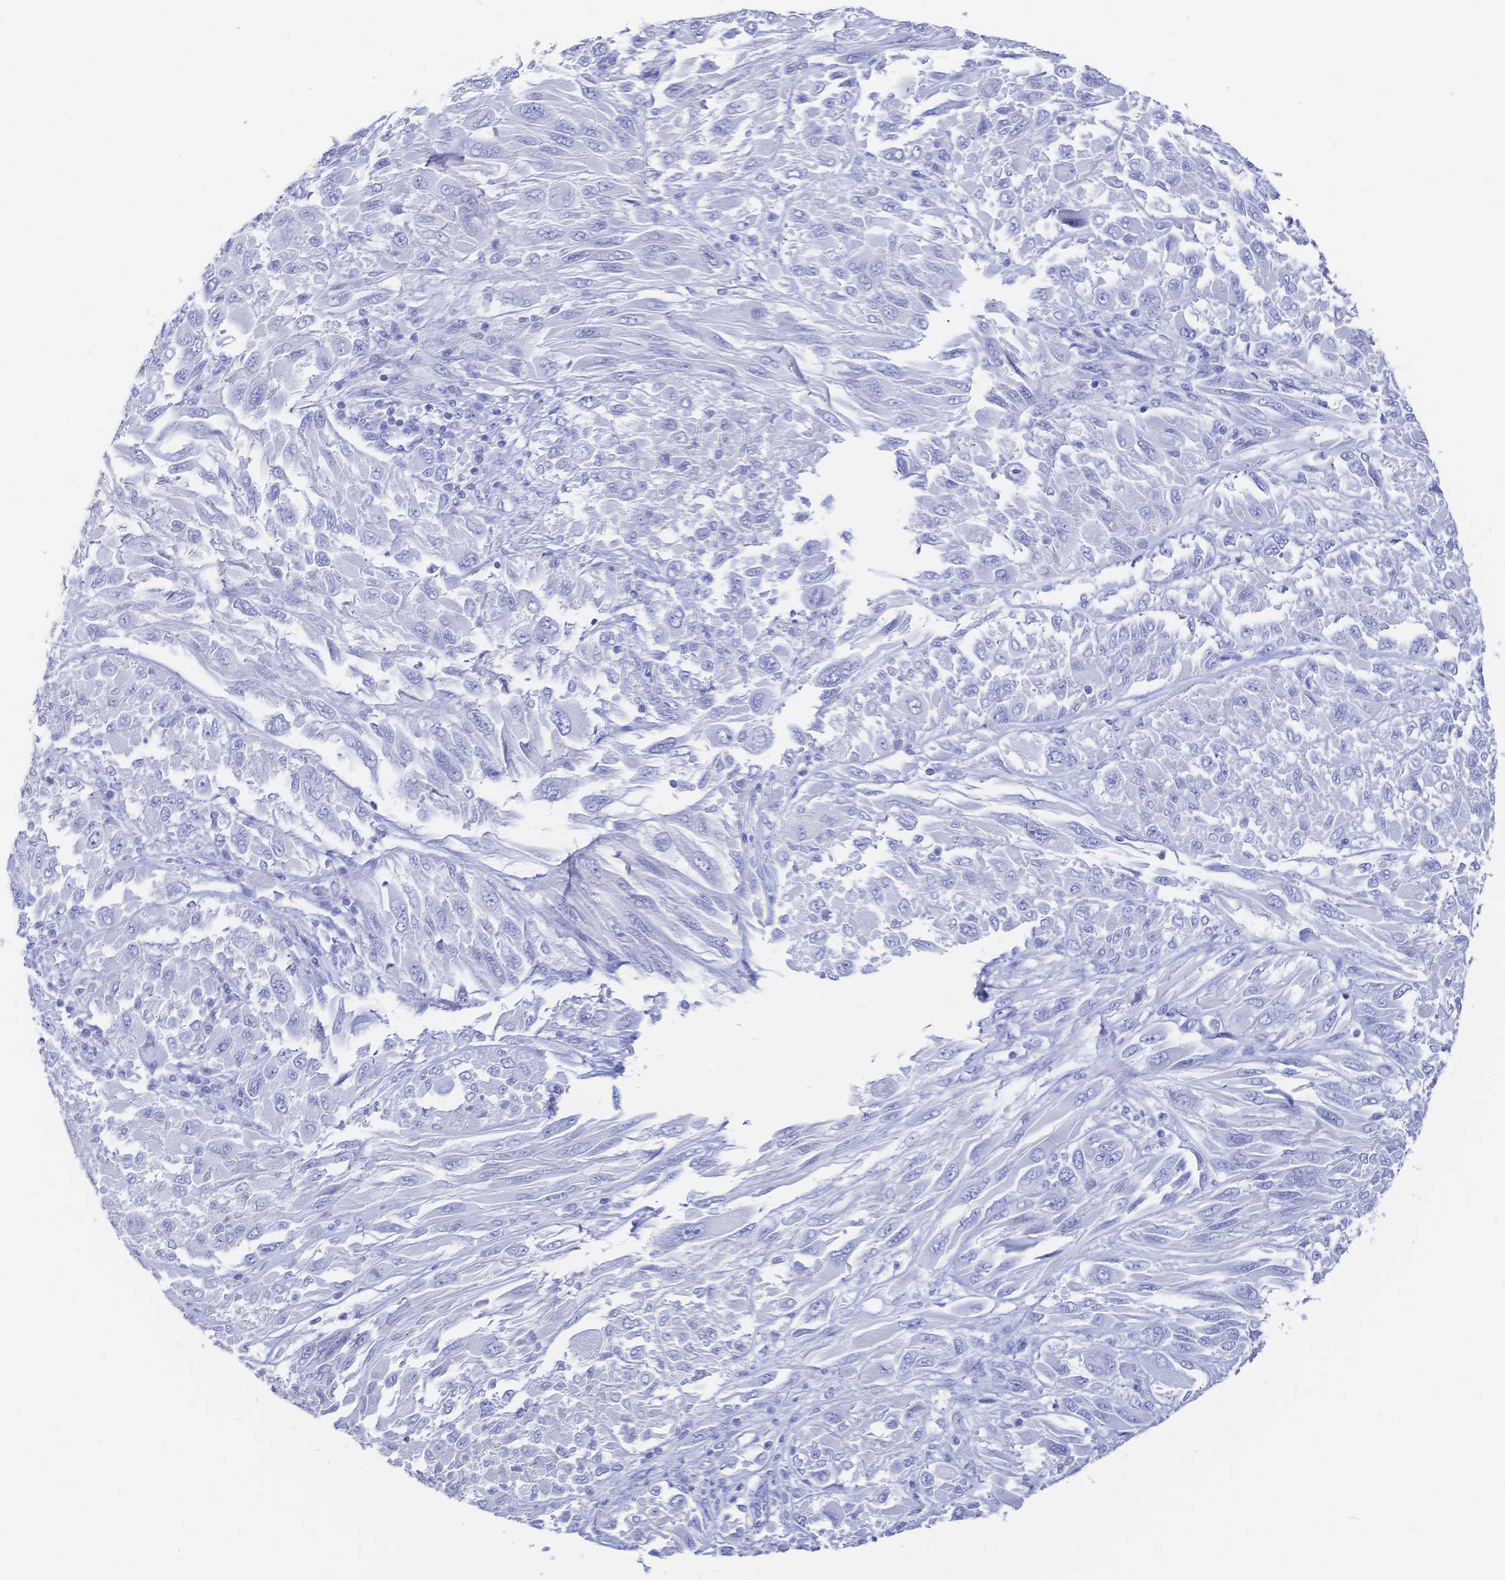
{"staining": {"intensity": "negative", "quantity": "none", "location": "none"}, "tissue": "melanoma", "cell_type": "Tumor cells", "image_type": "cancer", "snomed": [{"axis": "morphology", "description": "Malignant melanoma, NOS"}, {"axis": "topography", "description": "Skin"}], "caption": "Malignant melanoma was stained to show a protein in brown. There is no significant staining in tumor cells. The staining is performed using DAB brown chromogen with nuclei counter-stained in using hematoxylin.", "gene": "IL2RB", "patient": {"sex": "female", "age": 91}}